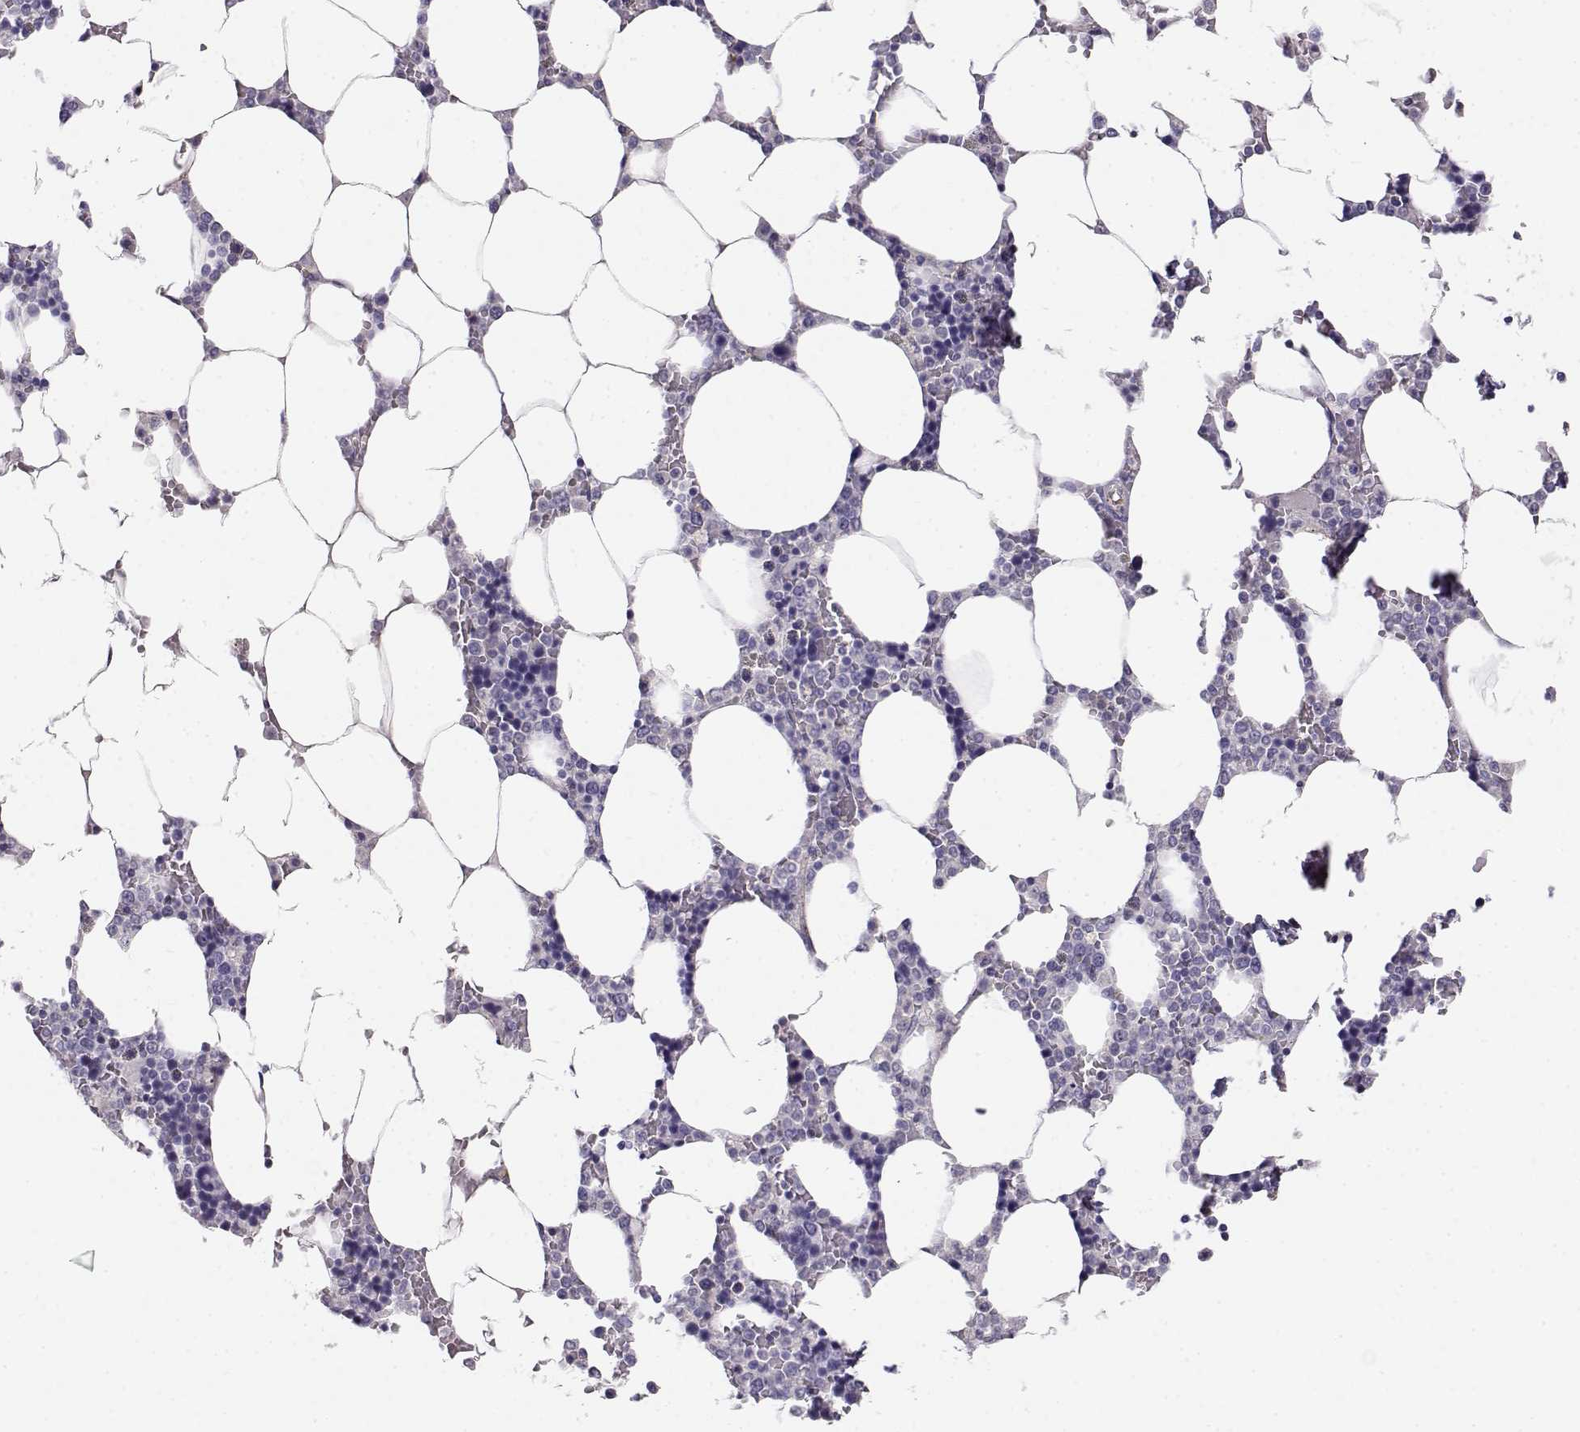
{"staining": {"intensity": "negative", "quantity": "none", "location": "none"}, "tissue": "bone marrow", "cell_type": "Hematopoietic cells", "image_type": "normal", "snomed": [{"axis": "morphology", "description": "Normal tissue, NOS"}, {"axis": "topography", "description": "Bone marrow"}], "caption": "Immunohistochemical staining of normal bone marrow shows no significant positivity in hematopoietic cells.", "gene": "ENDOU", "patient": {"sex": "female", "age": 52}}